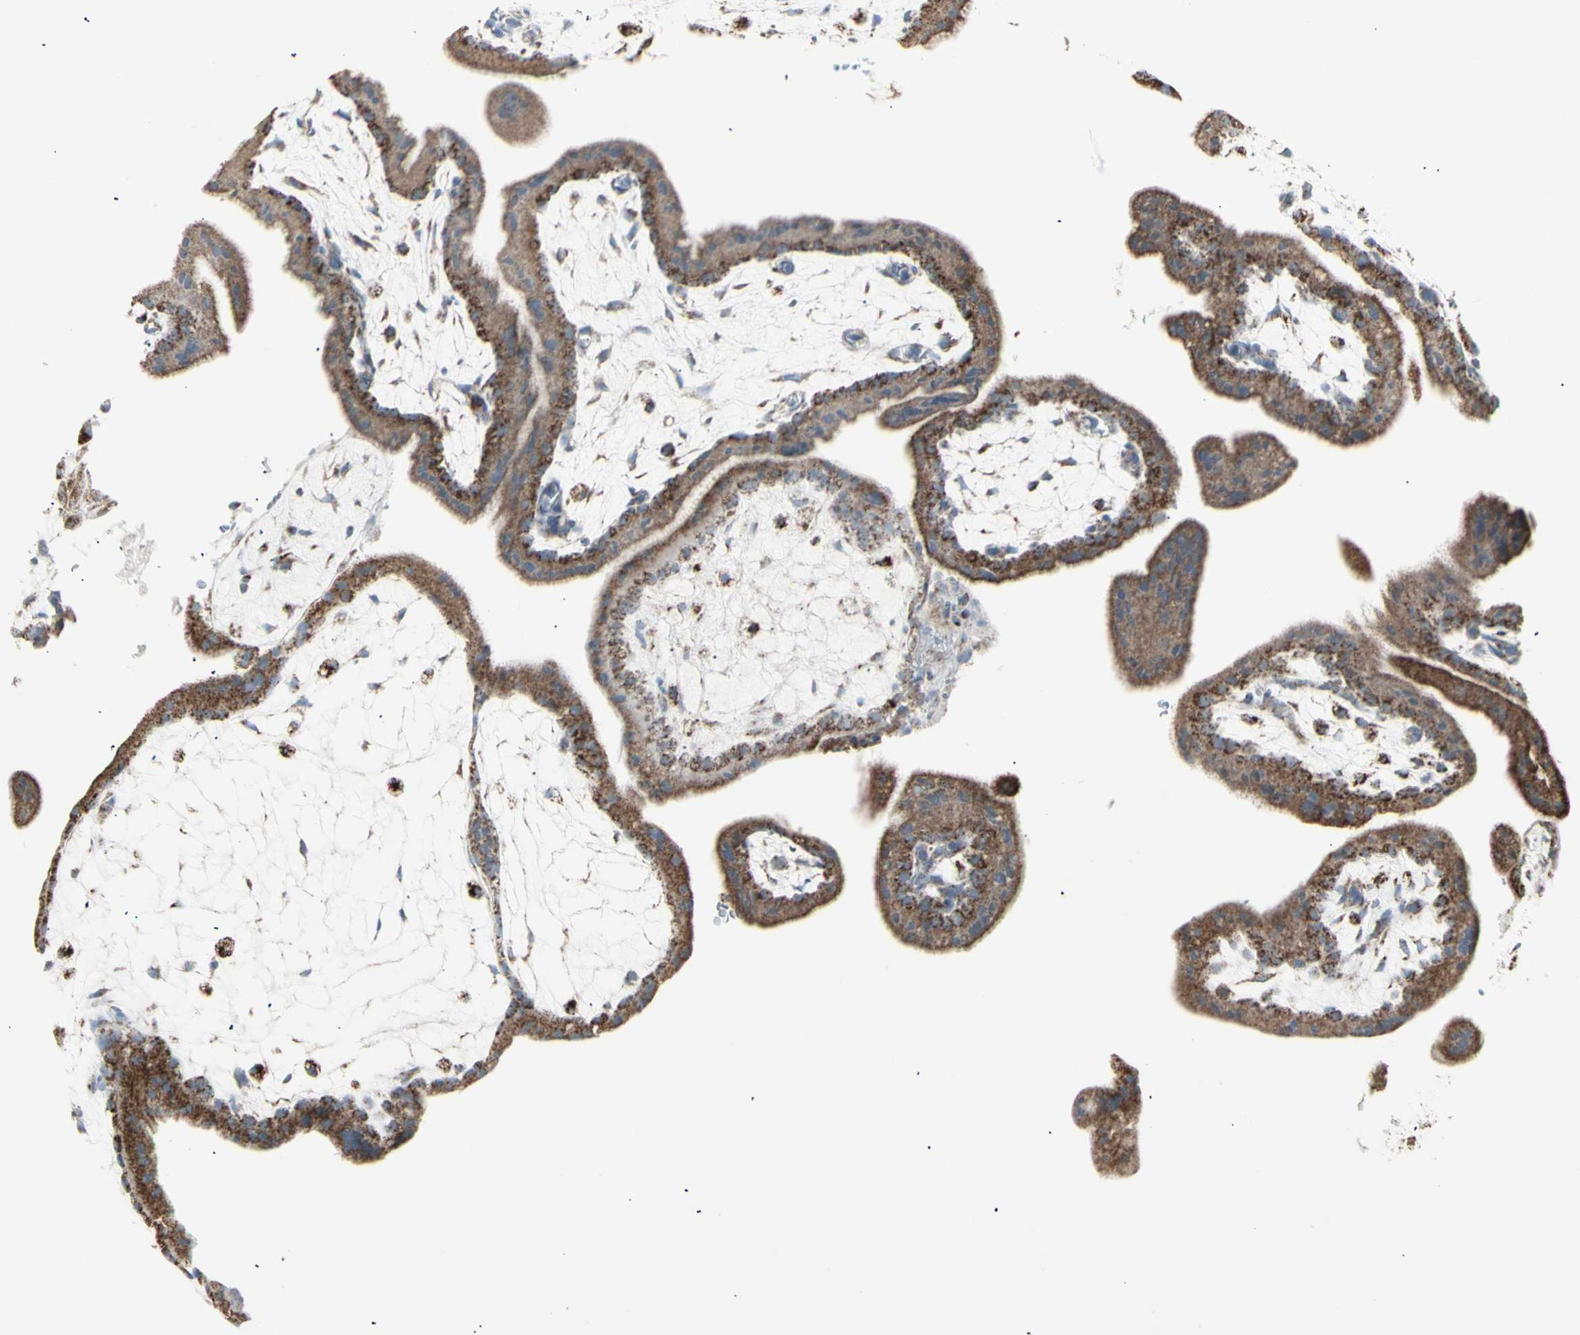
{"staining": {"intensity": "moderate", "quantity": ">75%", "location": "cytoplasmic/membranous"}, "tissue": "placenta", "cell_type": "Decidual cells", "image_type": "normal", "snomed": [{"axis": "morphology", "description": "Normal tissue, NOS"}, {"axis": "topography", "description": "Placenta"}], "caption": "This image exhibits benign placenta stained with IHC to label a protein in brown. The cytoplasmic/membranous of decidual cells show moderate positivity for the protein. Nuclei are counter-stained blue.", "gene": "PLGRKT", "patient": {"sex": "female", "age": 35}}